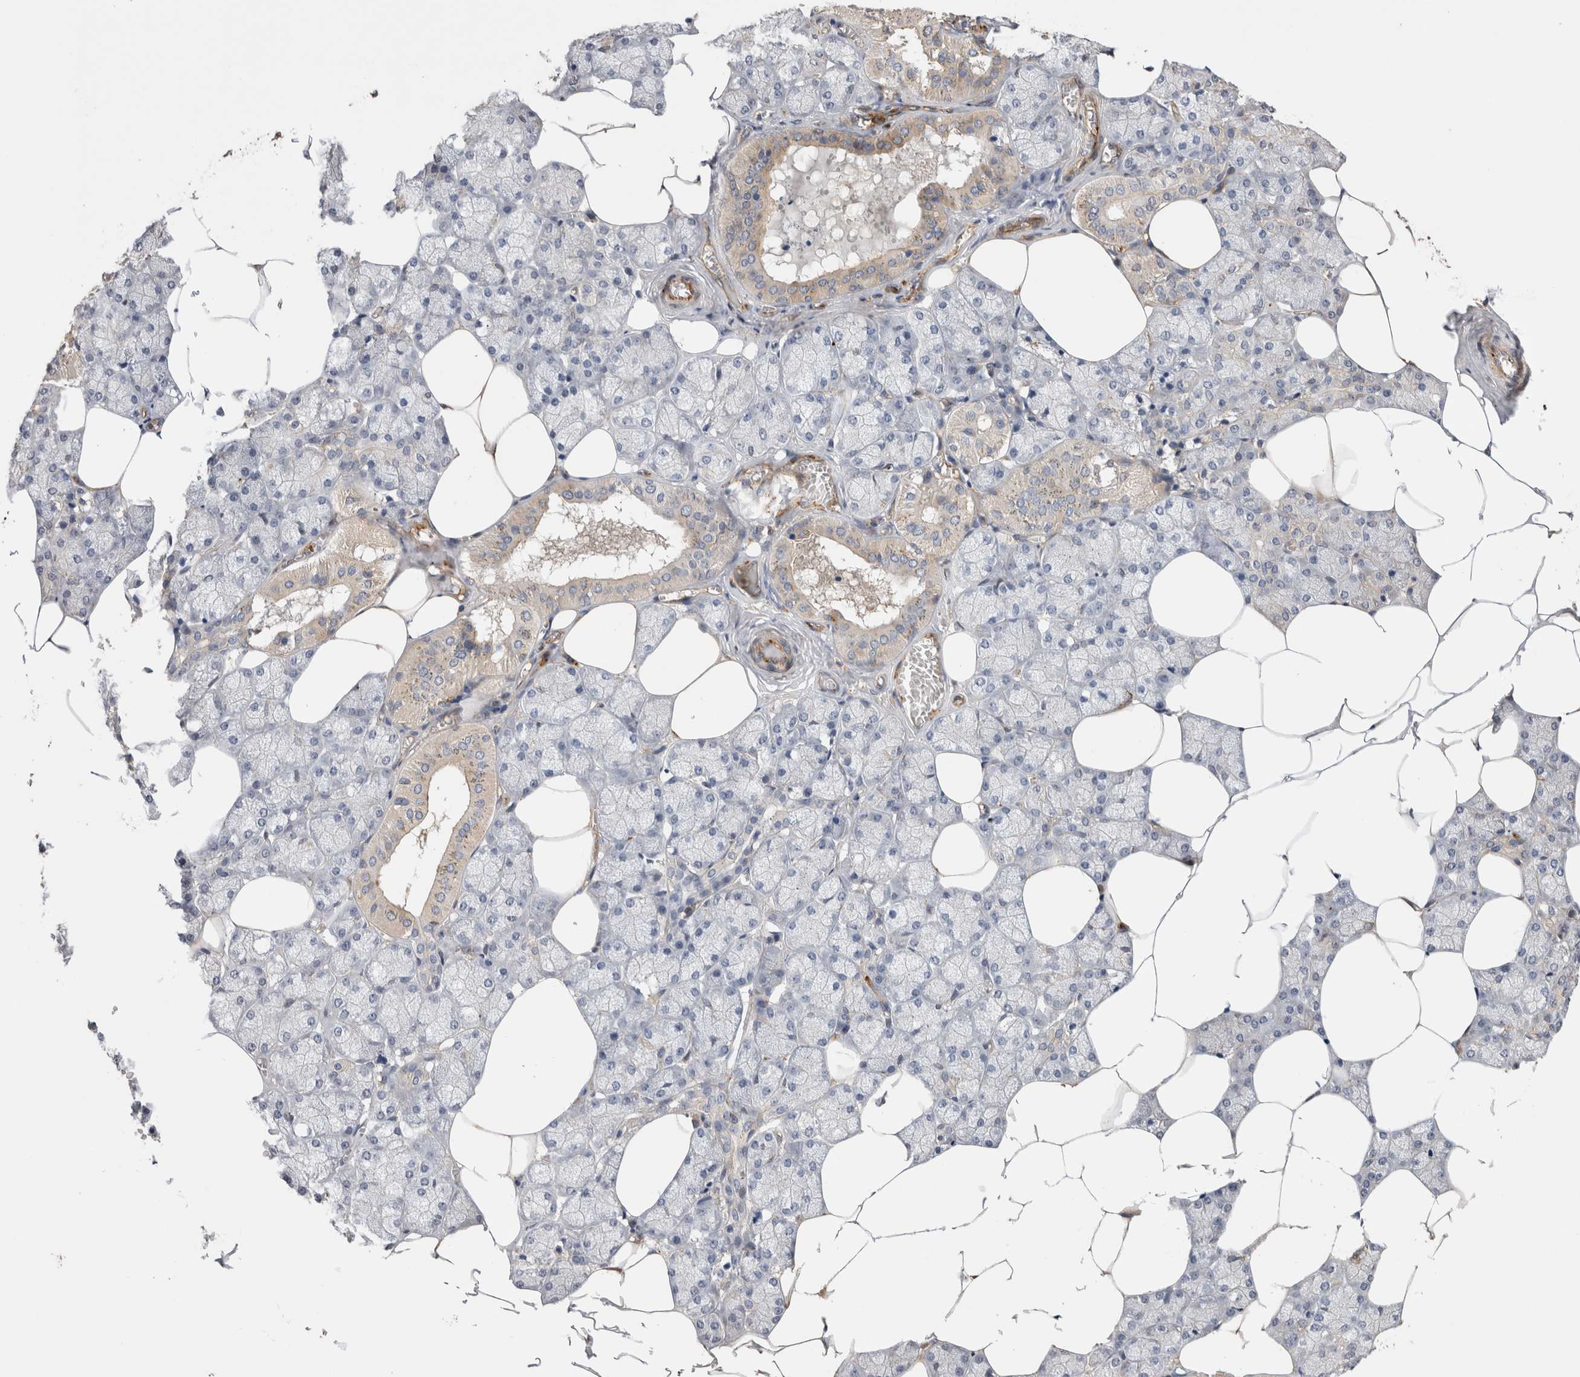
{"staining": {"intensity": "moderate", "quantity": "<25%", "location": "cytoplasmic/membranous"}, "tissue": "salivary gland", "cell_type": "Glandular cells", "image_type": "normal", "snomed": [{"axis": "morphology", "description": "Normal tissue, NOS"}, {"axis": "topography", "description": "Salivary gland"}], "caption": "Protein expression analysis of benign human salivary gland reveals moderate cytoplasmic/membranous positivity in about <25% of glandular cells. The staining is performed using DAB (3,3'-diaminobenzidine) brown chromogen to label protein expression. The nuclei are counter-stained blue using hematoxylin.", "gene": "BNIP2", "patient": {"sex": "male", "age": 62}}